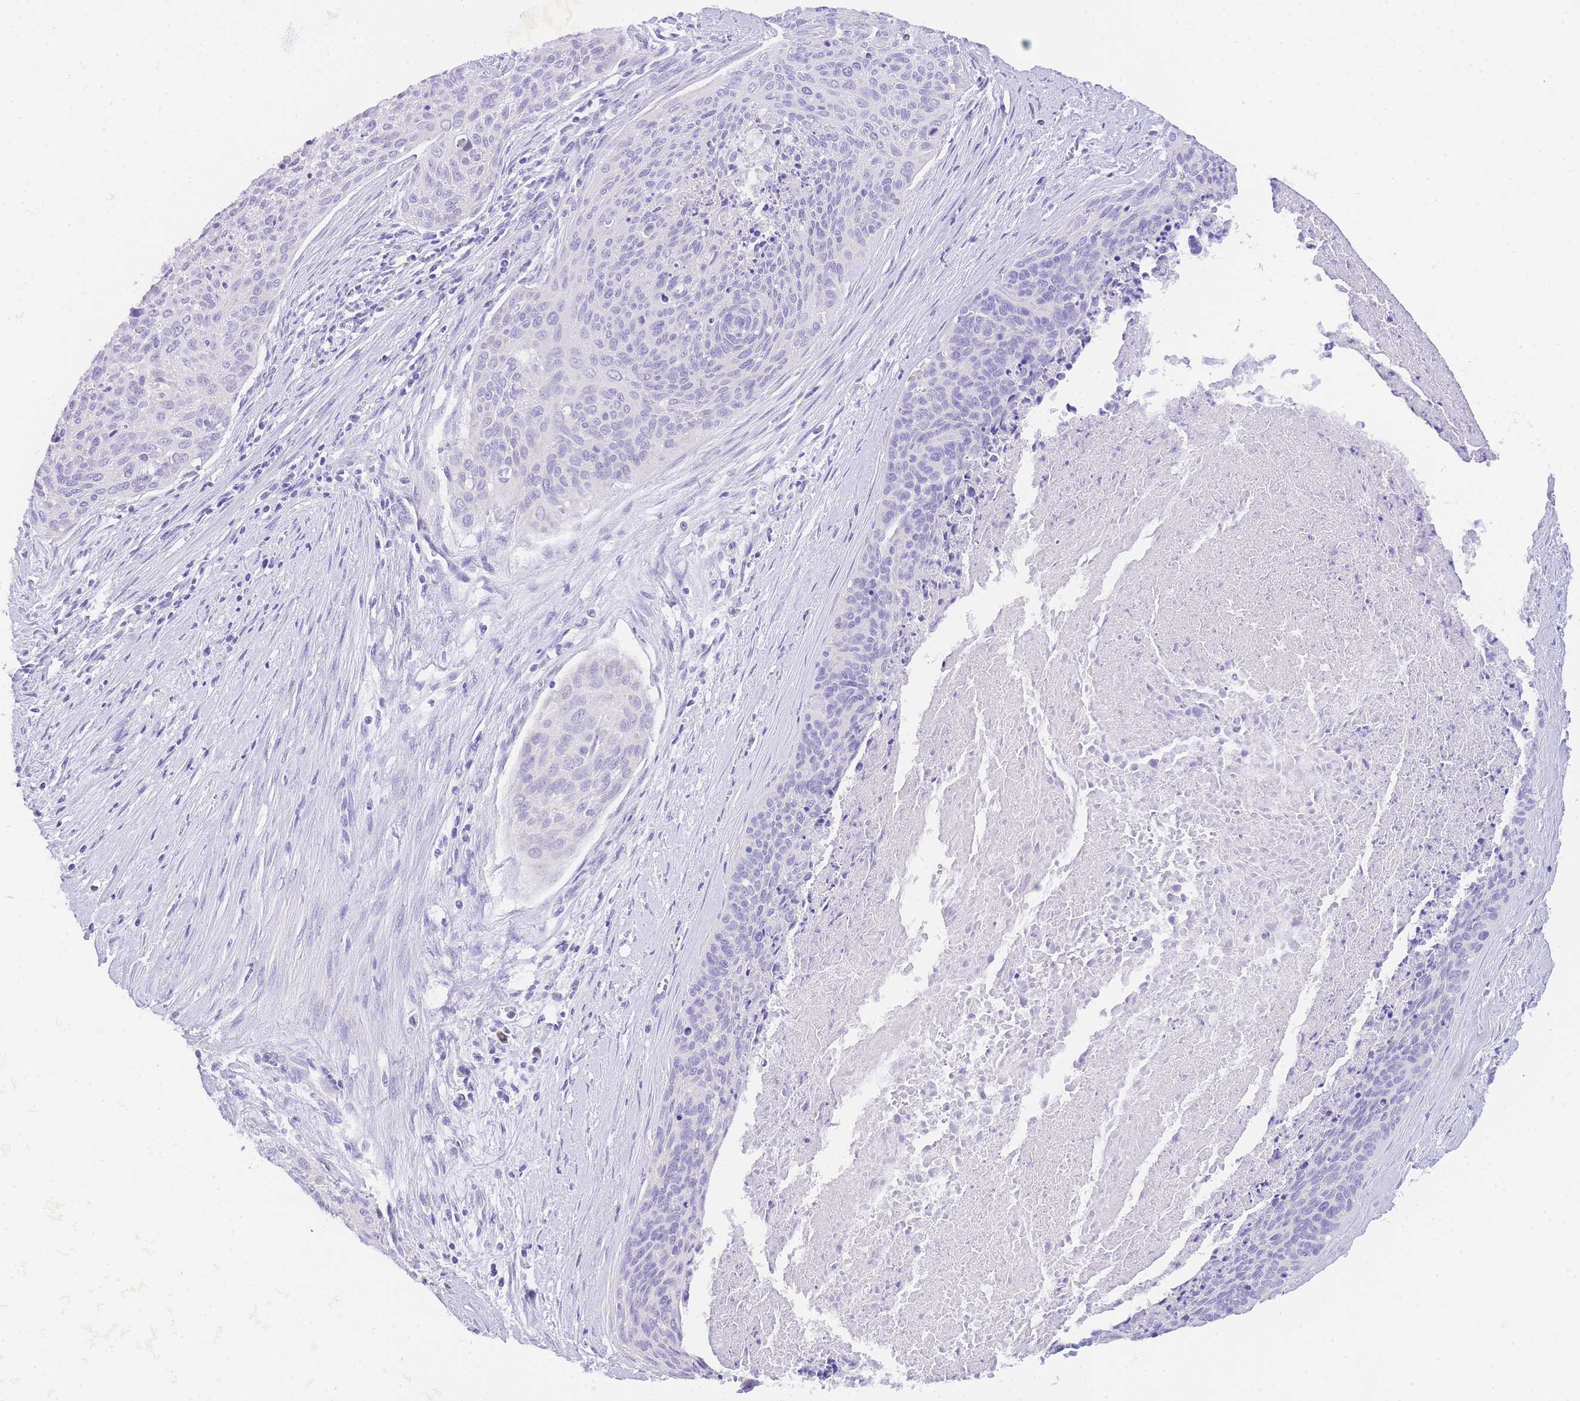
{"staining": {"intensity": "negative", "quantity": "none", "location": "none"}, "tissue": "cervical cancer", "cell_type": "Tumor cells", "image_type": "cancer", "snomed": [{"axis": "morphology", "description": "Squamous cell carcinoma, NOS"}, {"axis": "topography", "description": "Cervix"}], "caption": "This is a photomicrograph of immunohistochemistry (IHC) staining of squamous cell carcinoma (cervical), which shows no positivity in tumor cells.", "gene": "NKD2", "patient": {"sex": "female", "age": 55}}